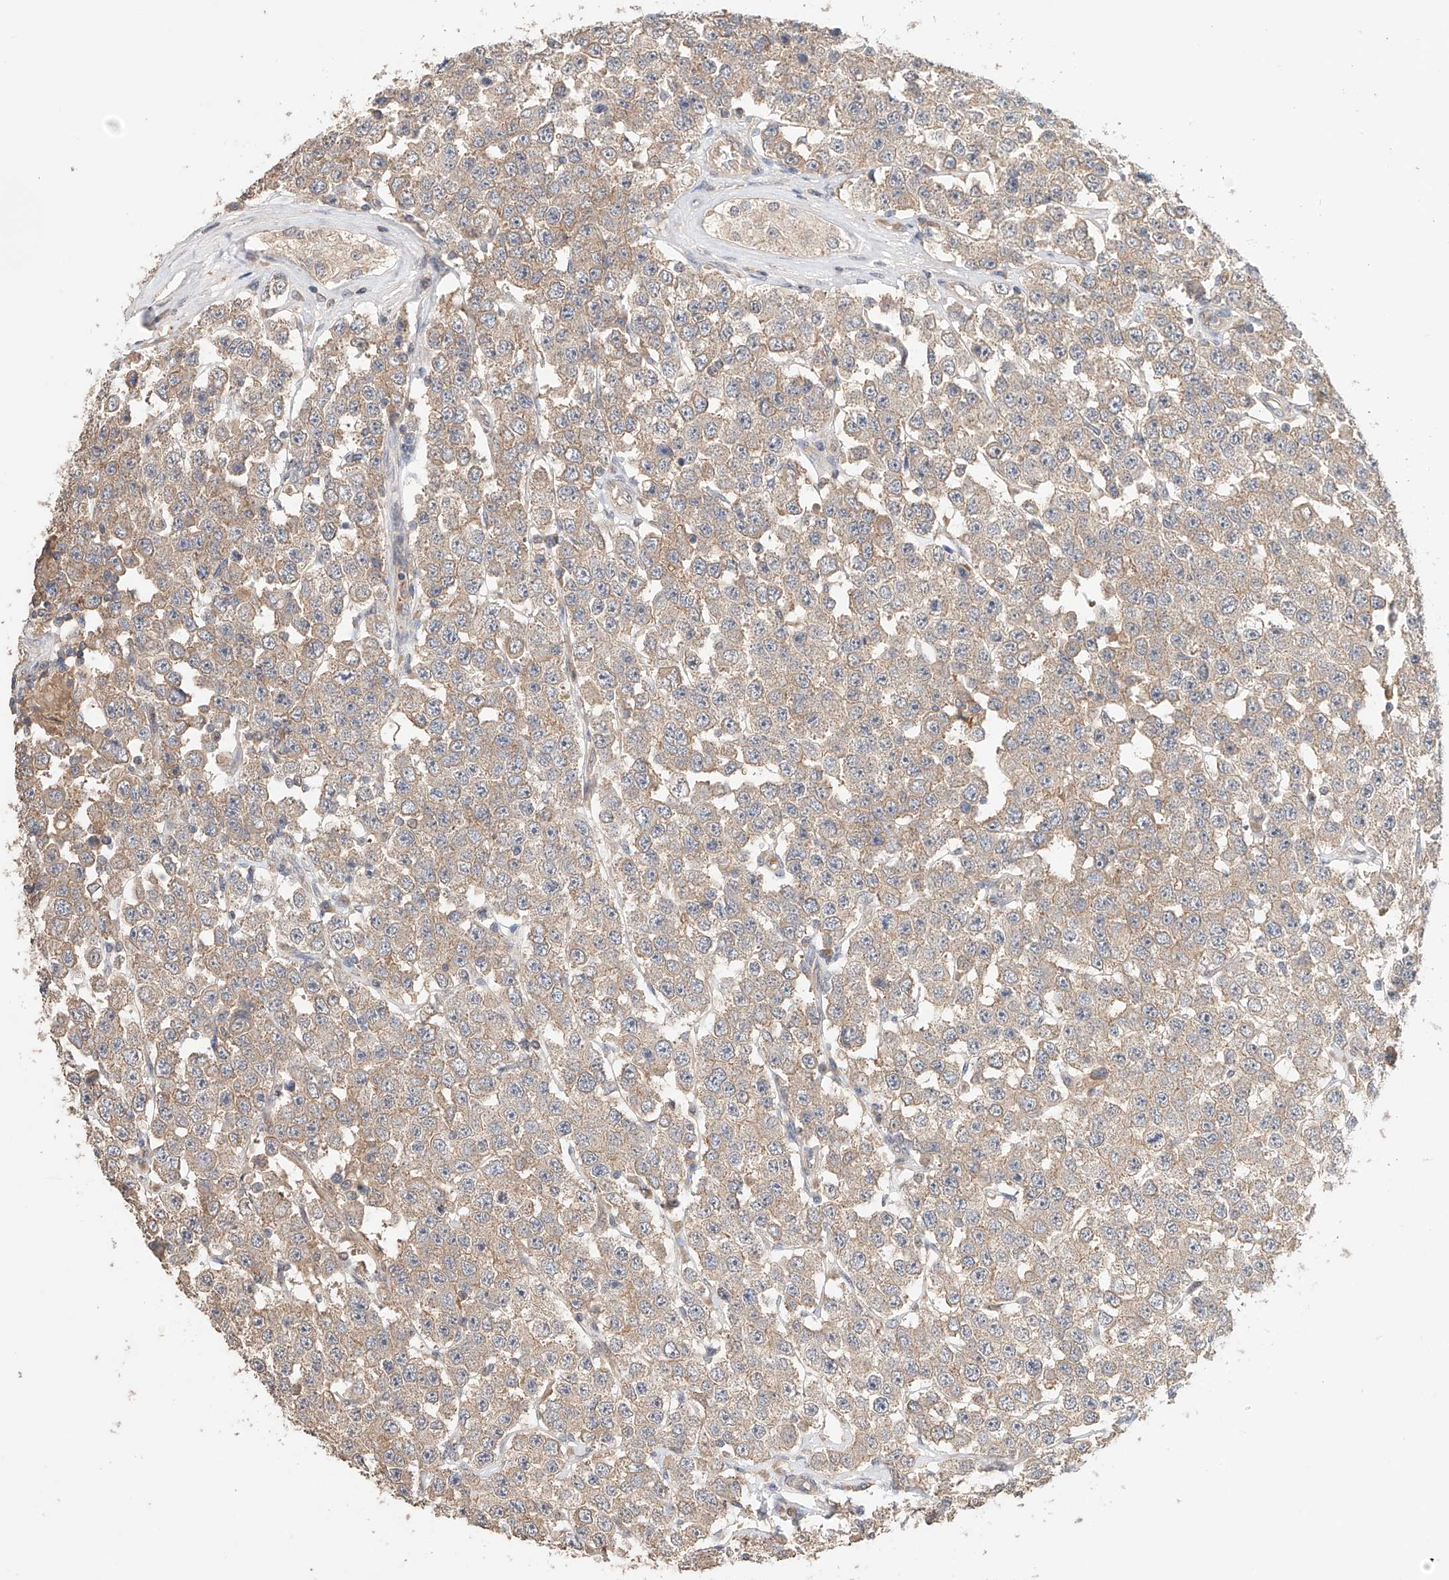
{"staining": {"intensity": "weak", "quantity": ">75%", "location": "cytoplasmic/membranous"}, "tissue": "testis cancer", "cell_type": "Tumor cells", "image_type": "cancer", "snomed": [{"axis": "morphology", "description": "Seminoma, NOS"}, {"axis": "topography", "description": "Testis"}], "caption": "A brown stain highlights weak cytoplasmic/membranous positivity of a protein in testis seminoma tumor cells.", "gene": "ZFHX2", "patient": {"sex": "male", "age": 28}}